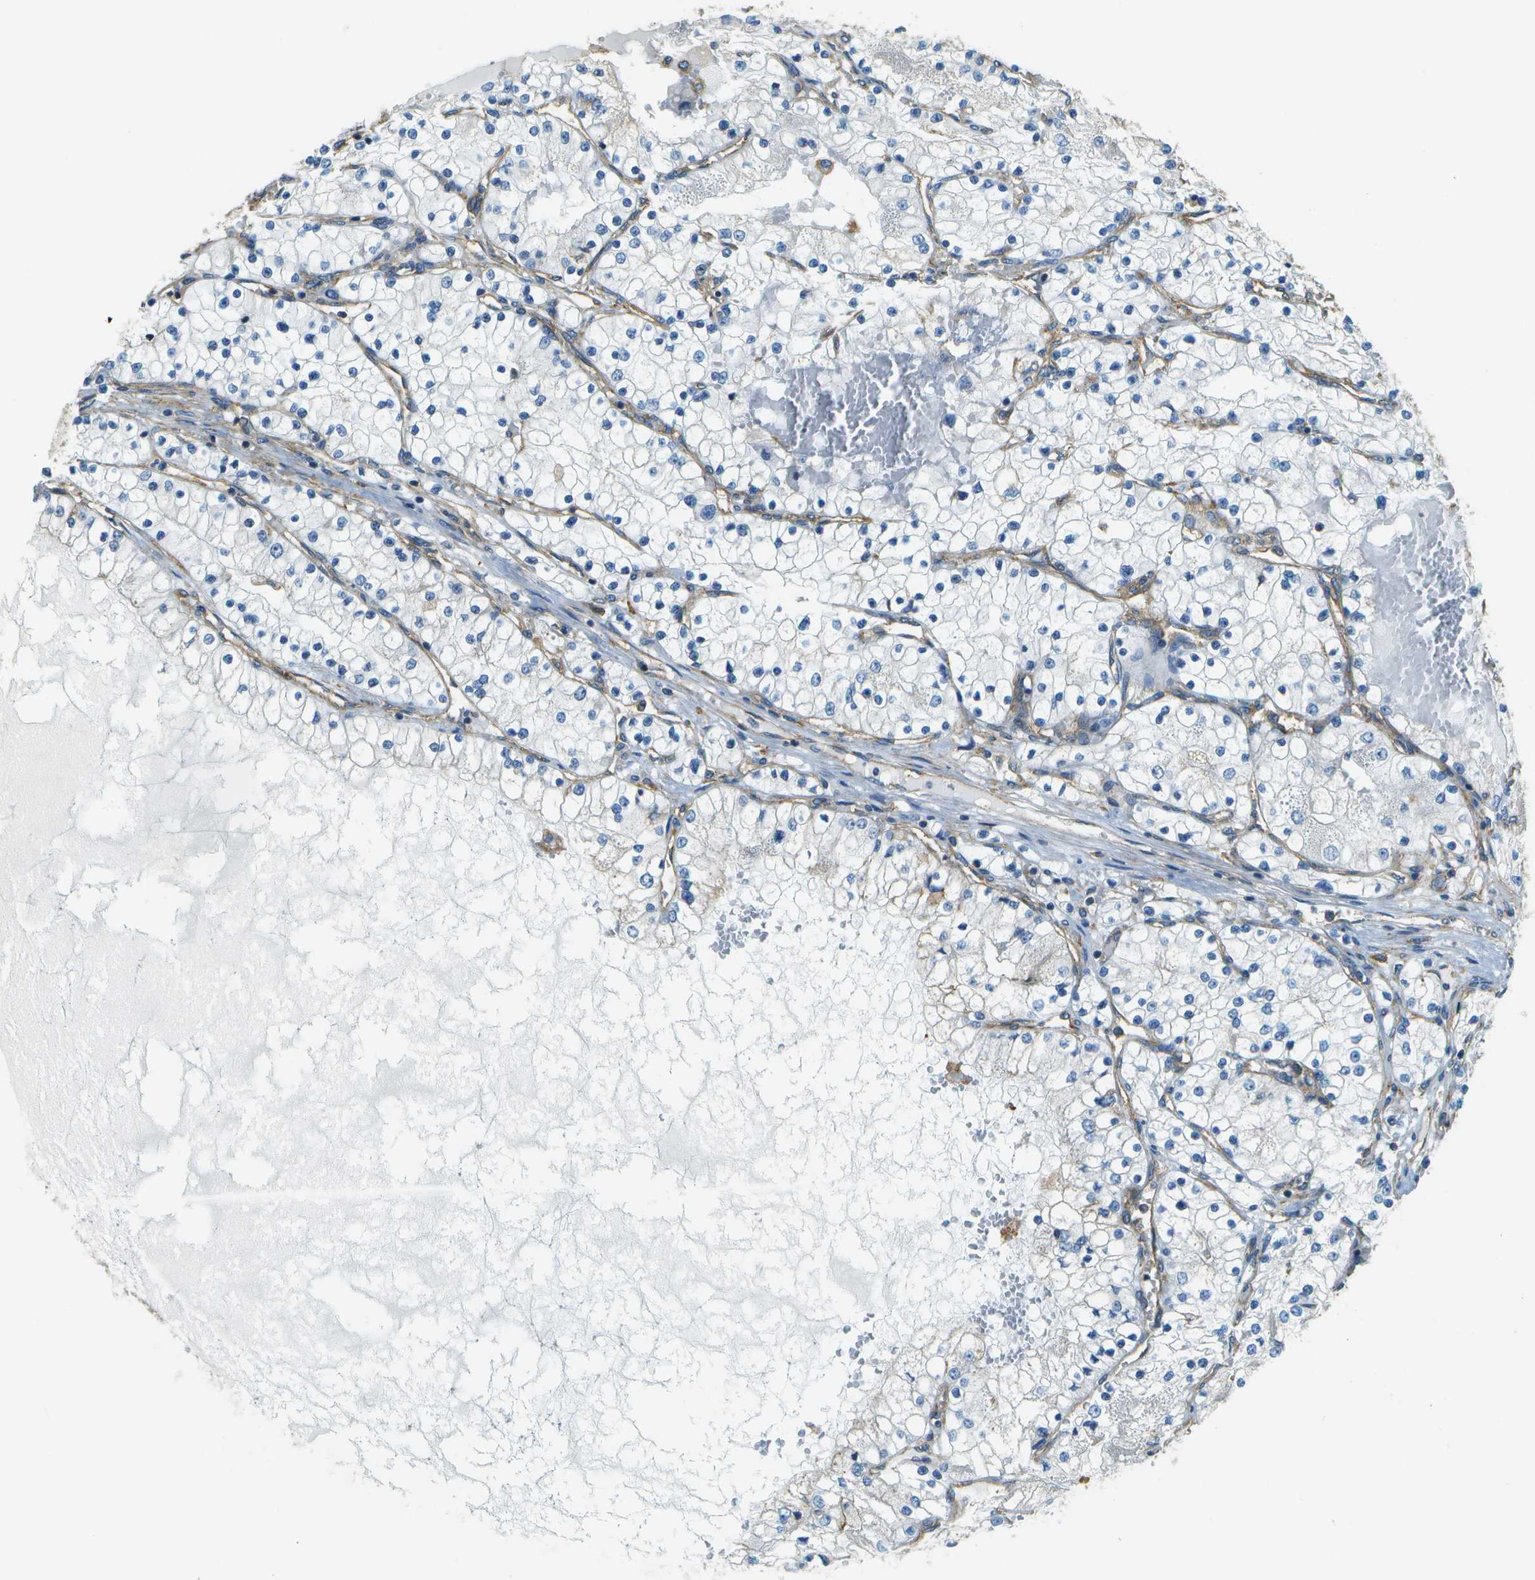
{"staining": {"intensity": "negative", "quantity": "none", "location": "none"}, "tissue": "renal cancer", "cell_type": "Tumor cells", "image_type": "cancer", "snomed": [{"axis": "morphology", "description": "Adenocarcinoma, NOS"}, {"axis": "topography", "description": "Kidney"}], "caption": "This is an immunohistochemistry (IHC) photomicrograph of human renal cancer. There is no expression in tumor cells.", "gene": "CLTC", "patient": {"sex": "male", "age": 68}}